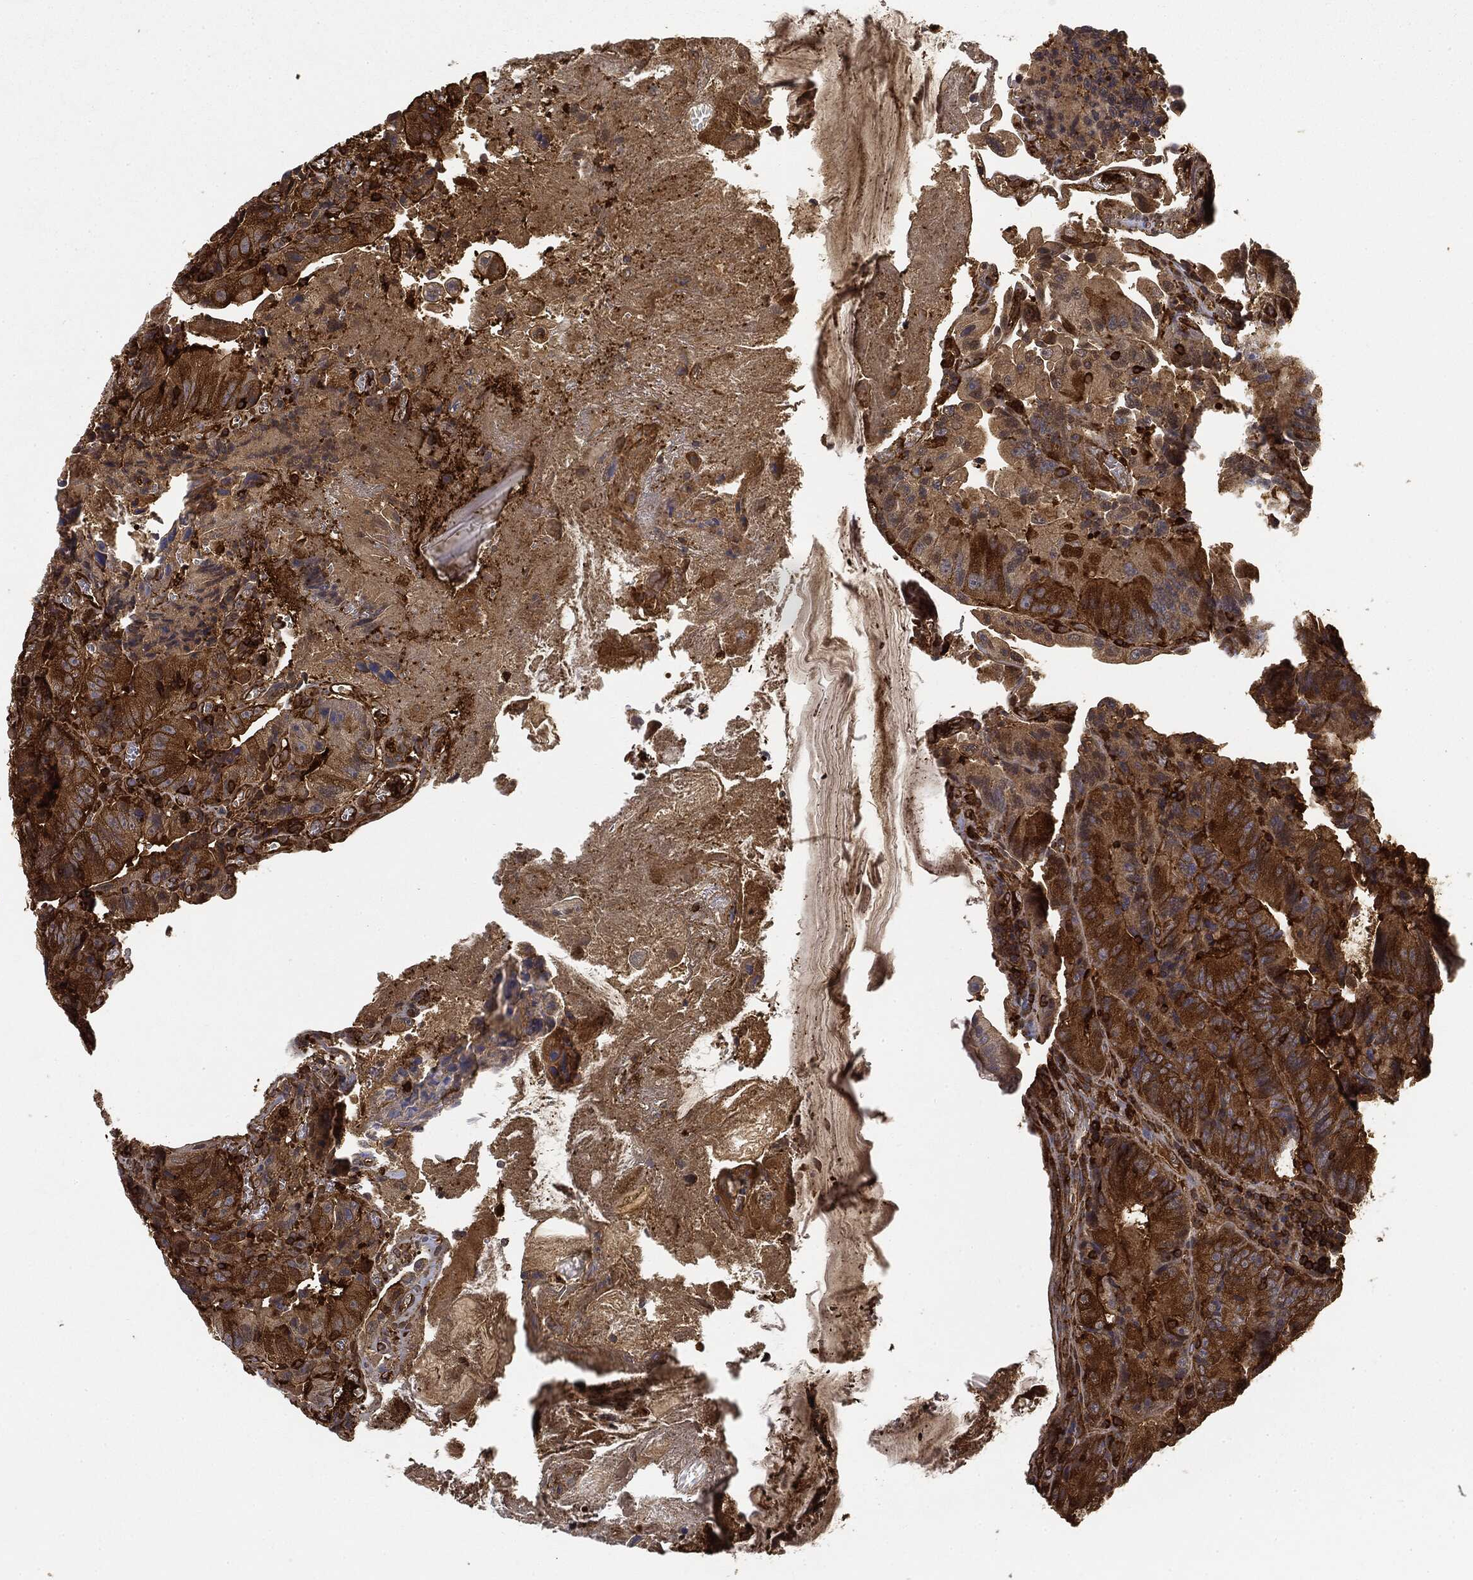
{"staining": {"intensity": "strong", "quantity": ">75%", "location": "cytoplasmic/membranous"}, "tissue": "colorectal cancer", "cell_type": "Tumor cells", "image_type": "cancer", "snomed": [{"axis": "morphology", "description": "Adenocarcinoma, NOS"}, {"axis": "topography", "description": "Colon"}], "caption": "DAB (3,3'-diaminobenzidine) immunohistochemical staining of colorectal cancer (adenocarcinoma) displays strong cytoplasmic/membranous protein staining in about >75% of tumor cells.", "gene": "WDR1", "patient": {"sex": "female", "age": 86}}